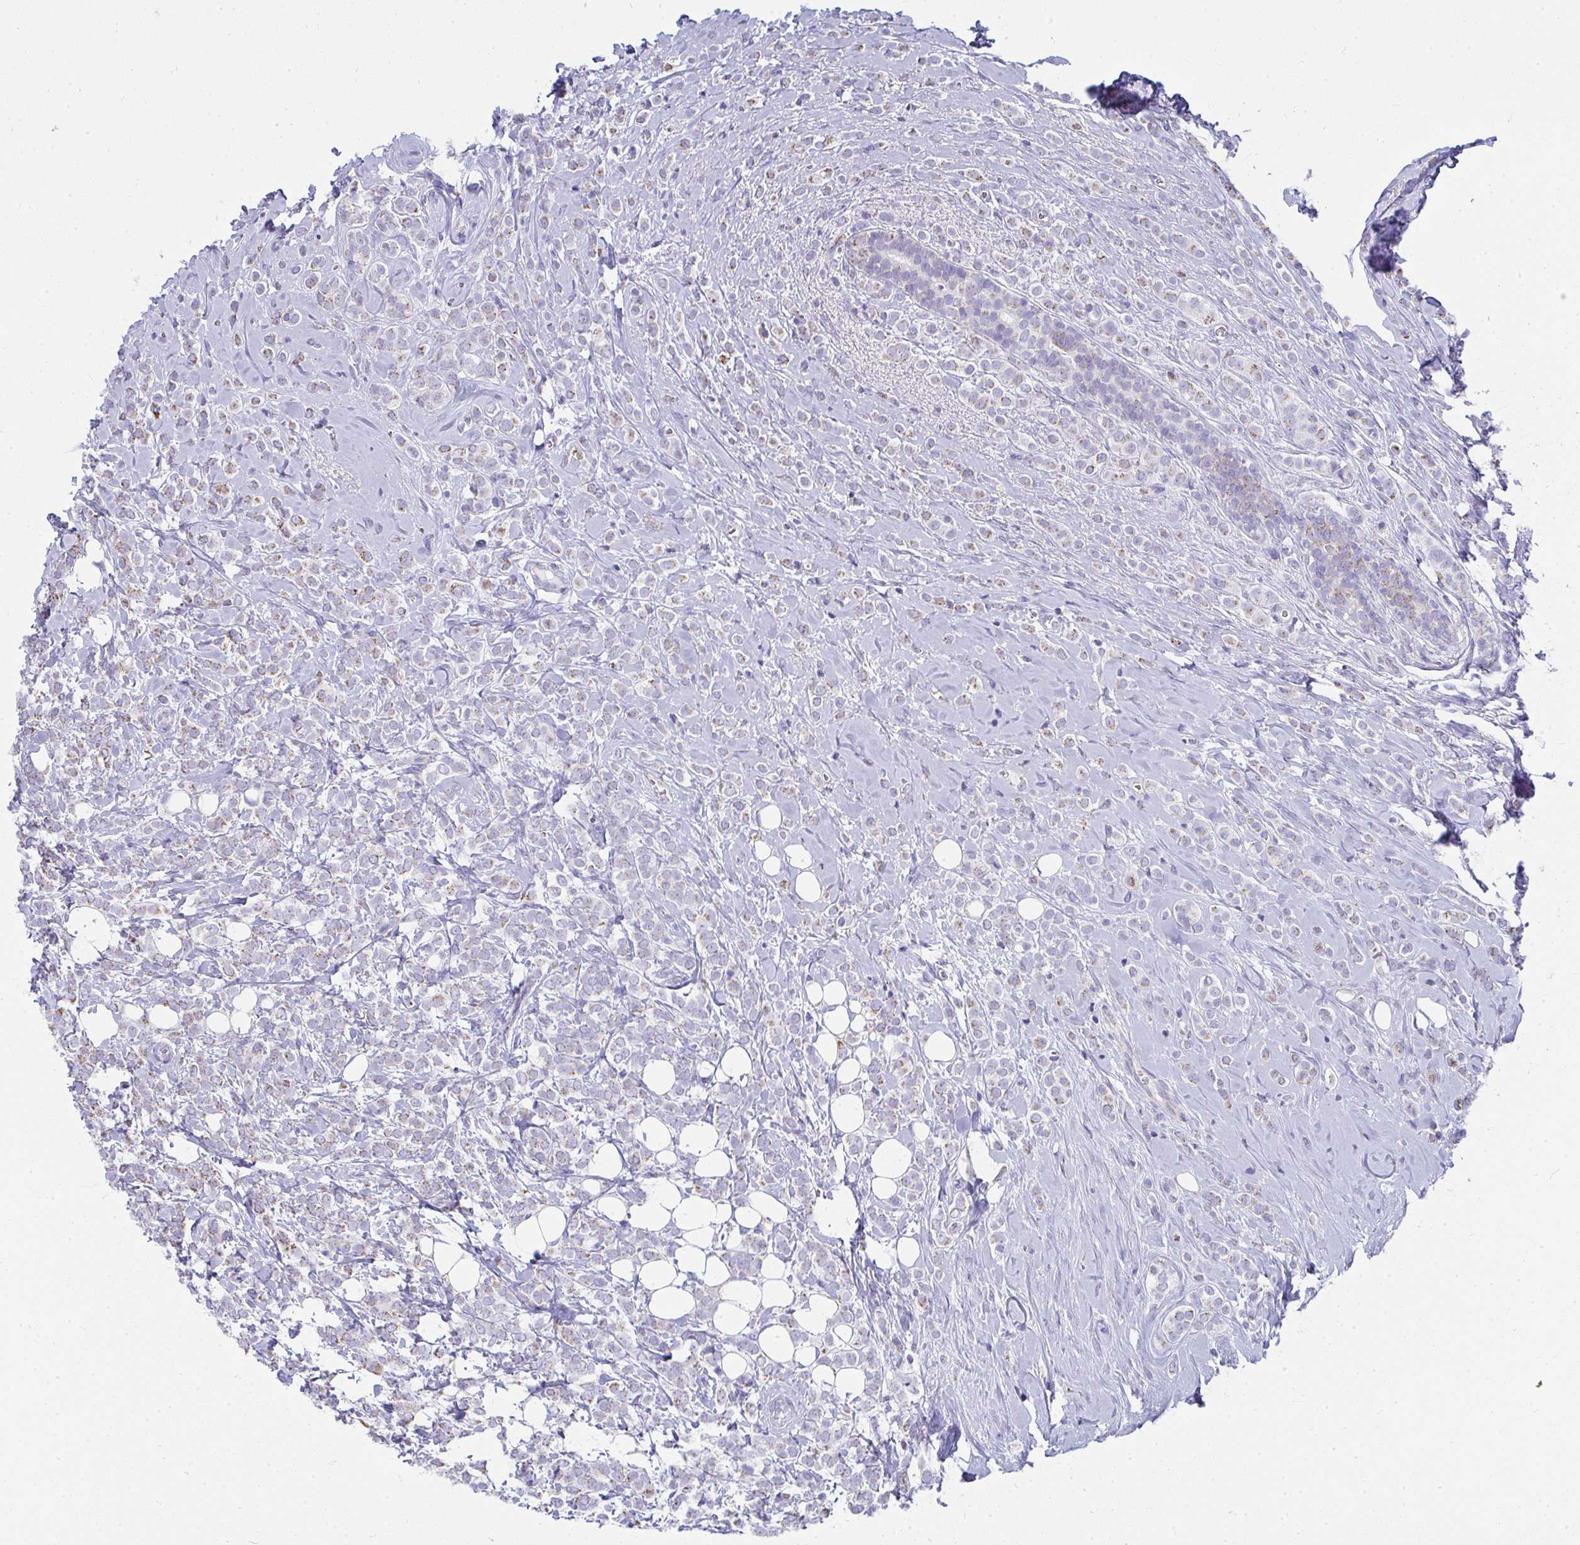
{"staining": {"intensity": "negative", "quantity": "none", "location": "none"}, "tissue": "breast cancer", "cell_type": "Tumor cells", "image_type": "cancer", "snomed": [{"axis": "morphology", "description": "Lobular carcinoma"}, {"axis": "topography", "description": "Breast"}], "caption": "This is an IHC photomicrograph of breast cancer (lobular carcinoma). There is no staining in tumor cells.", "gene": "SLC6A1", "patient": {"sex": "female", "age": 49}}